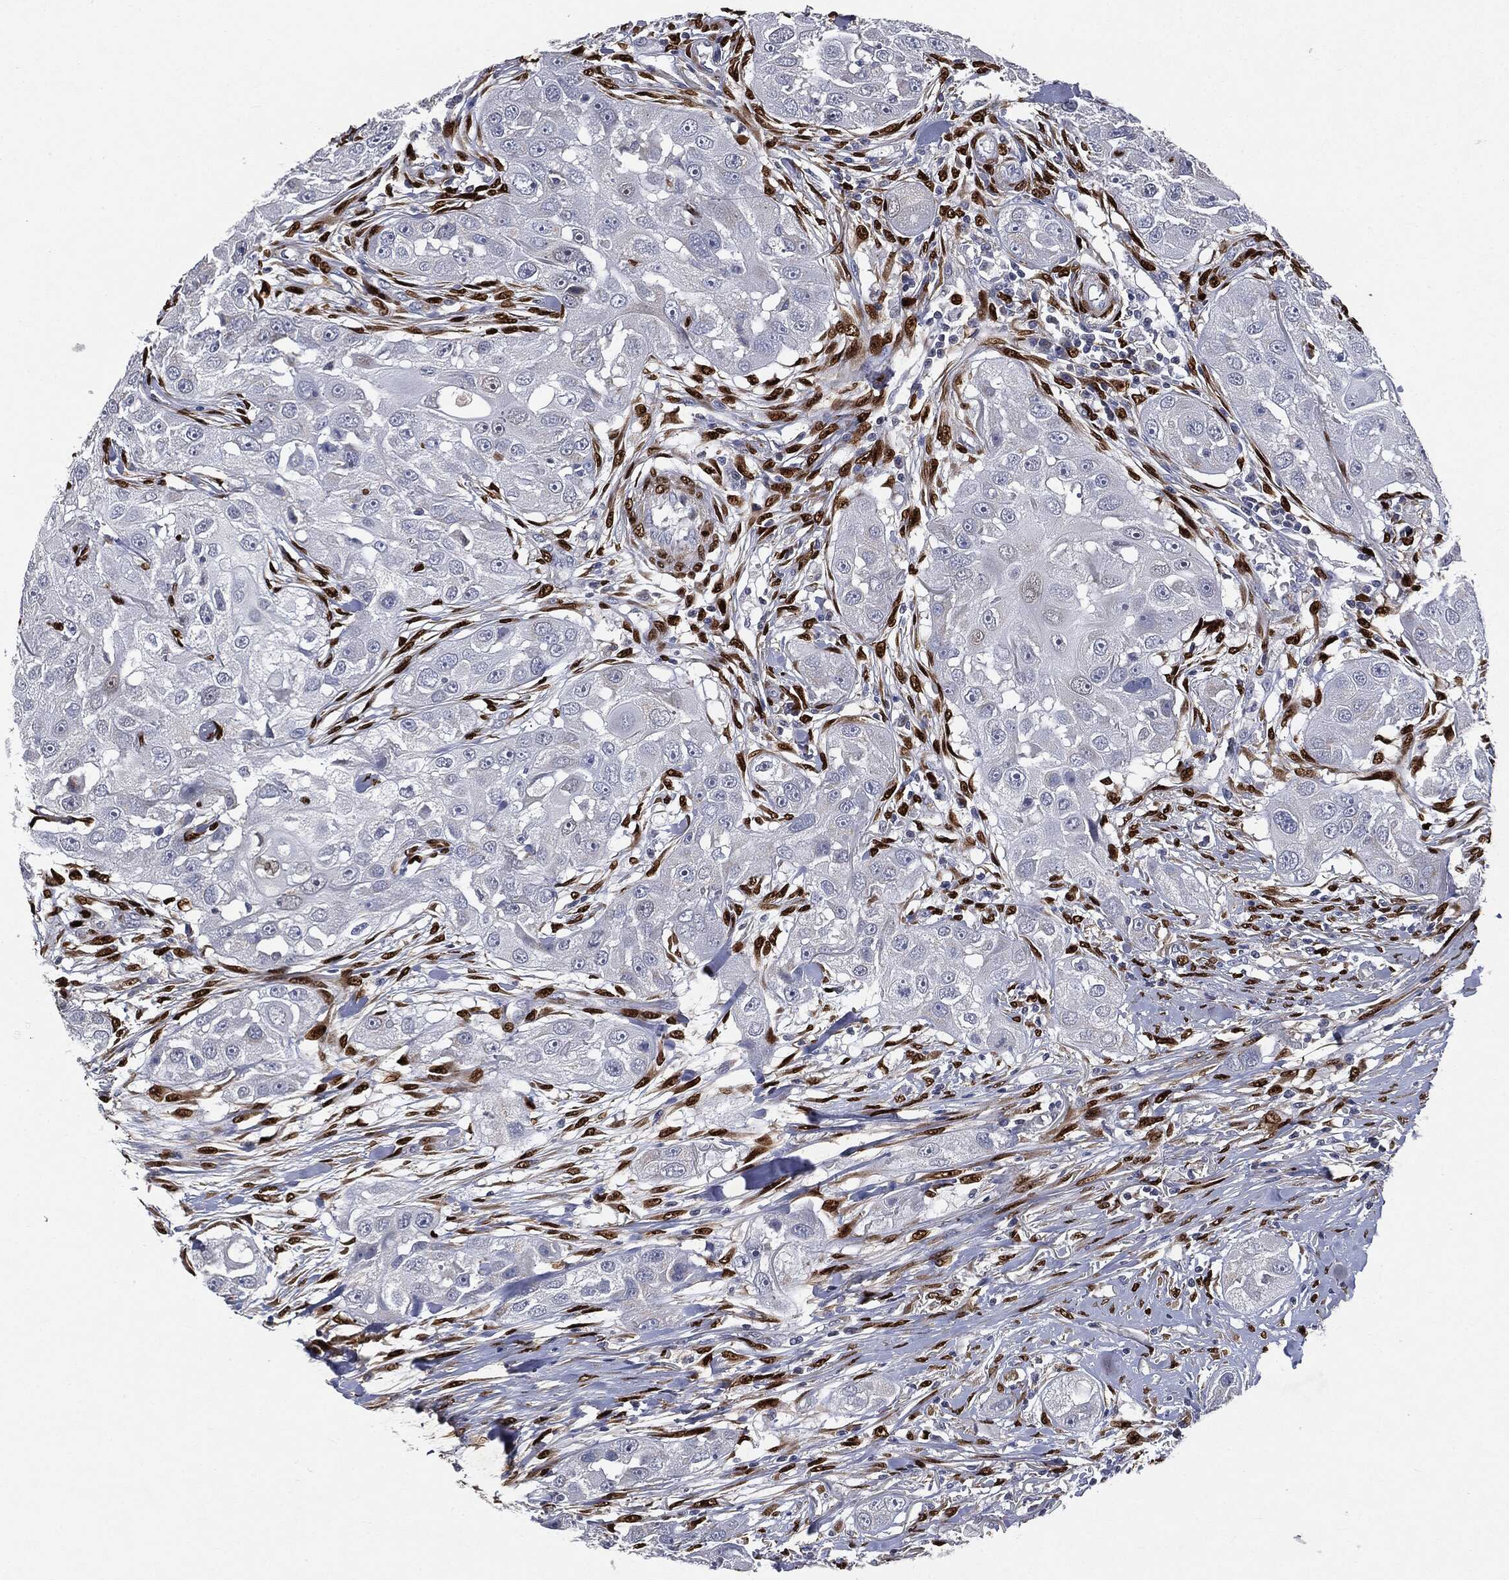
{"staining": {"intensity": "negative", "quantity": "none", "location": "none"}, "tissue": "head and neck cancer", "cell_type": "Tumor cells", "image_type": "cancer", "snomed": [{"axis": "morphology", "description": "Squamous cell carcinoma, NOS"}, {"axis": "topography", "description": "Head-Neck"}], "caption": "A micrograph of head and neck cancer stained for a protein displays no brown staining in tumor cells. The staining is performed using DAB (3,3'-diaminobenzidine) brown chromogen with nuclei counter-stained in using hematoxylin.", "gene": "CASD1", "patient": {"sex": "male", "age": 51}}